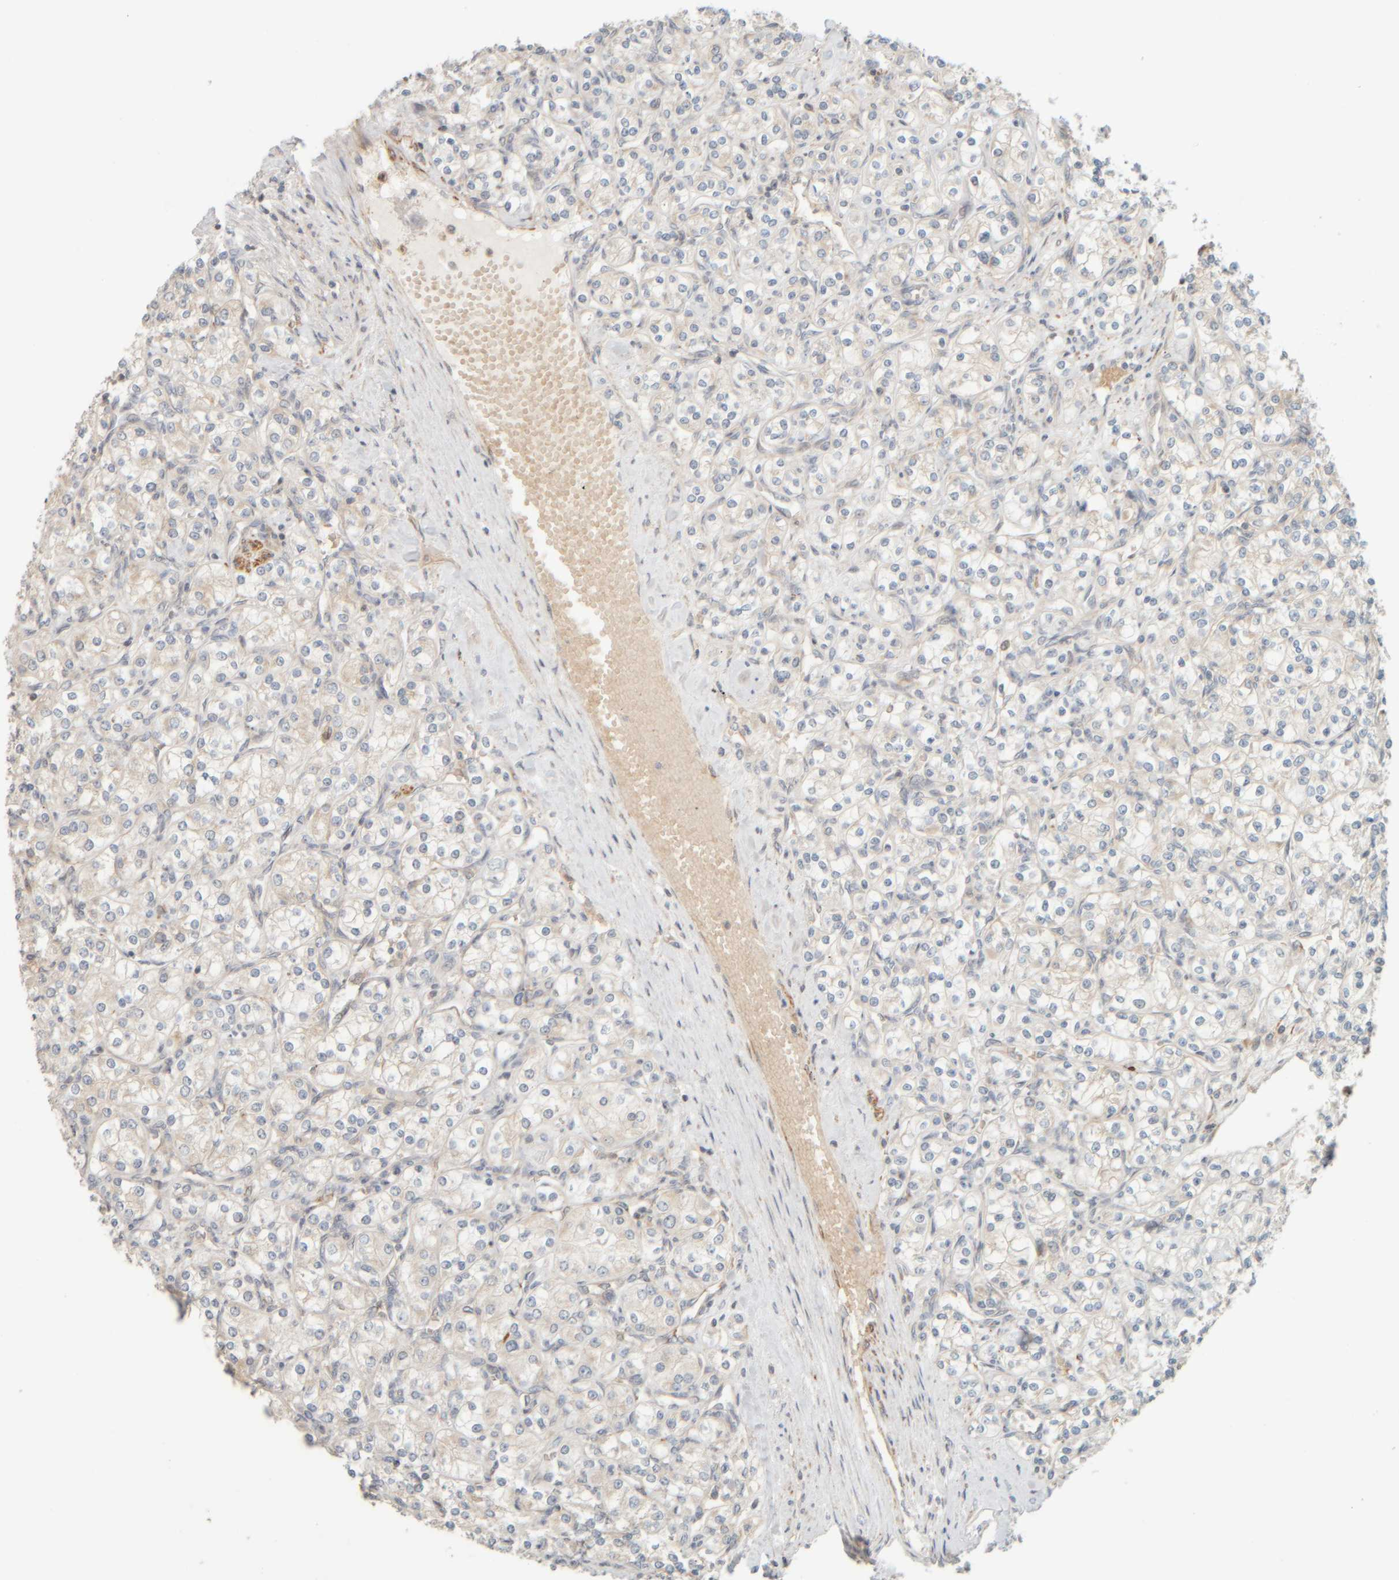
{"staining": {"intensity": "negative", "quantity": "none", "location": "none"}, "tissue": "renal cancer", "cell_type": "Tumor cells", "image_type": "cancer", "snomed": [{"axis": "morphology", "description": "Adenocarcinoma, NOS"}, {"axis": "topography", "description": "Kidney"}], "caption": "High power microscopy photomicrograph of an immunohistochemistry (IHC) histopathology image of adenocarcinoma (renal), revealing no significant staining in tumor cells.", "gene": "PTGES3L-AARSD1", "patient": {"sex": "male", "age": 77}}